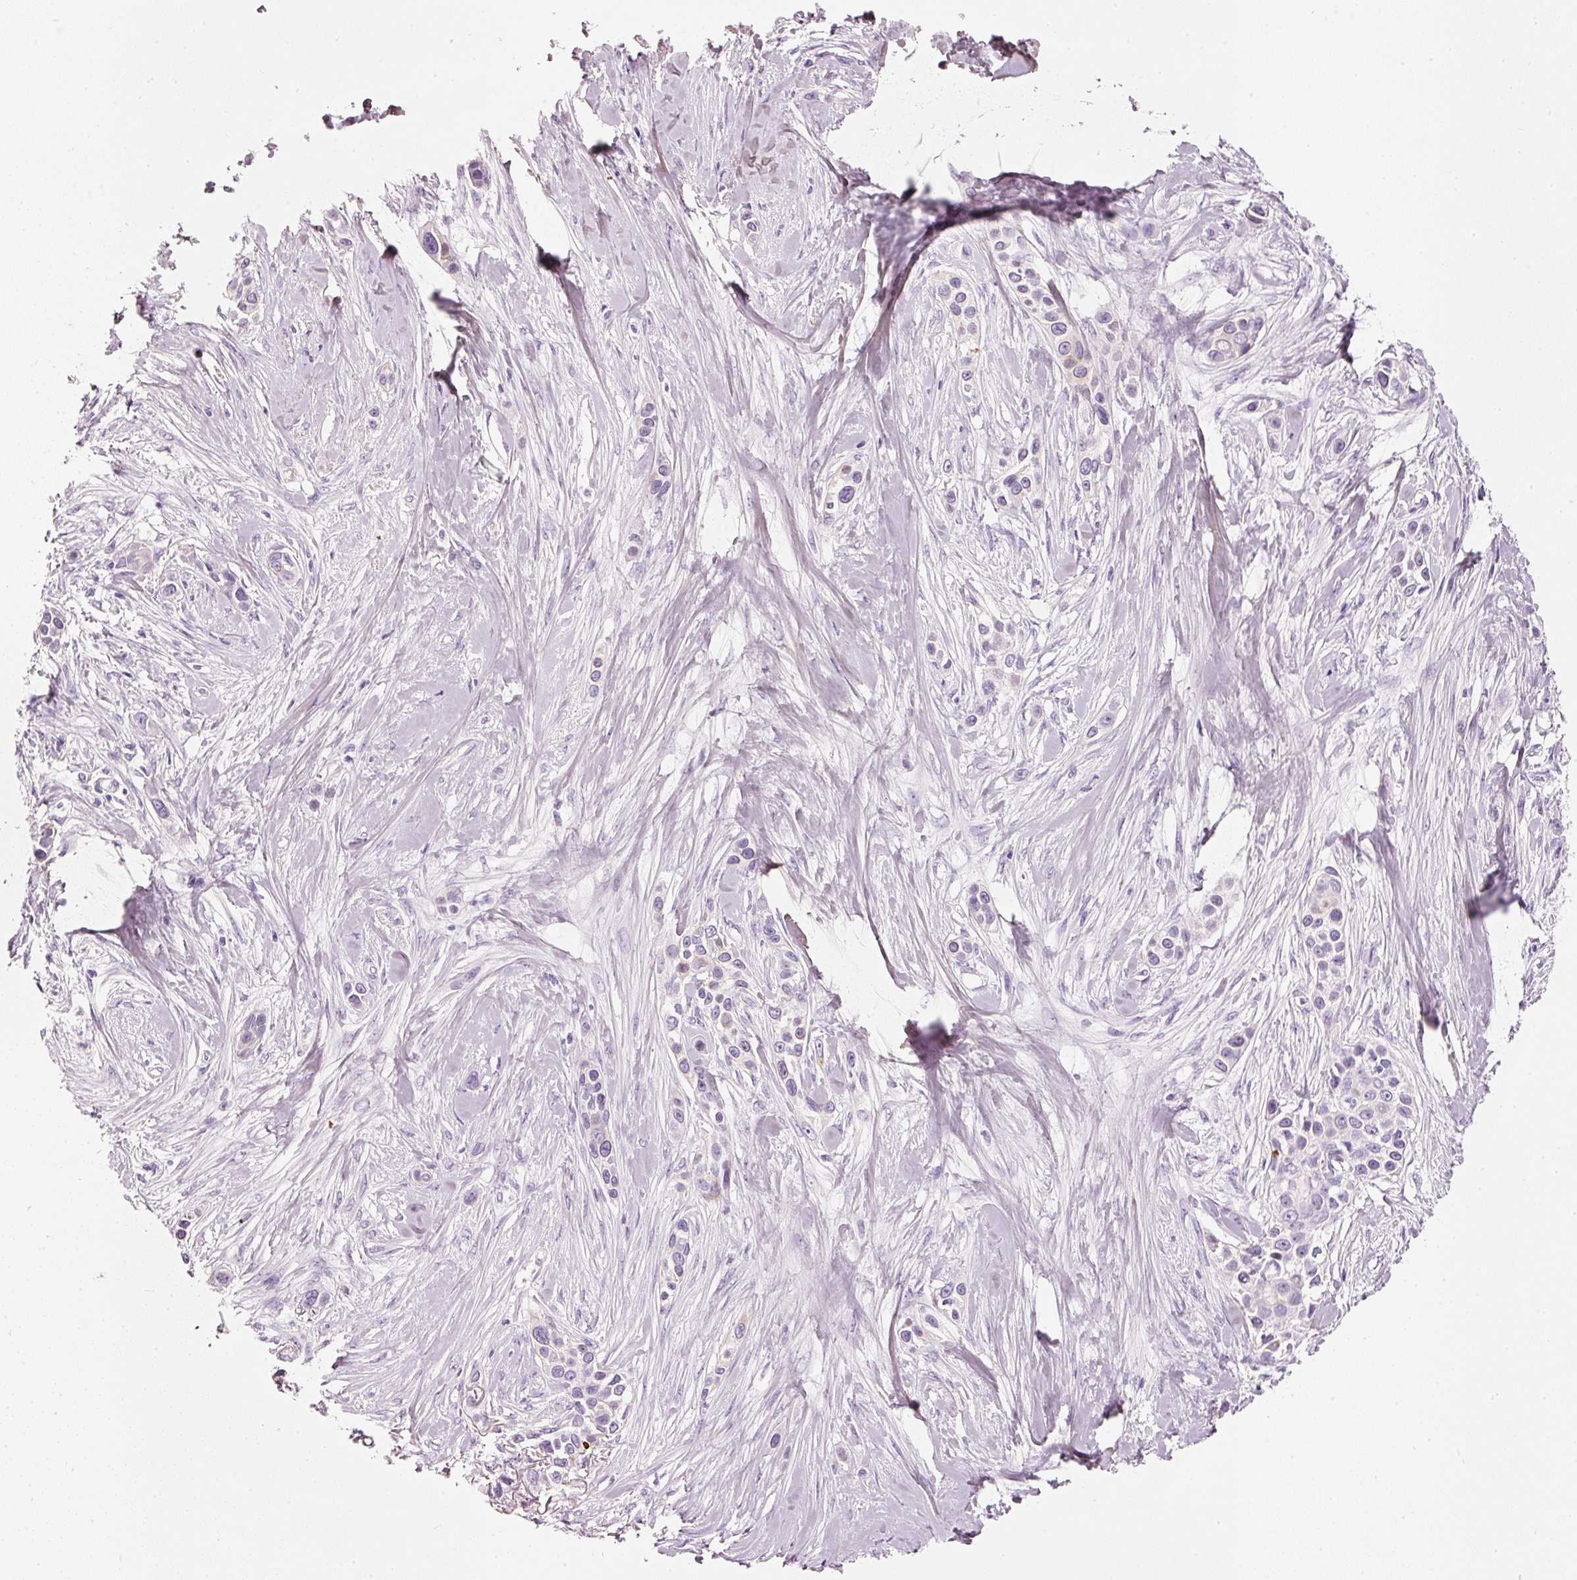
{"staining": {"intensity": "negative", "quantity": "none", "location": "none"}, "tissue": "skin cancer", "cell_type": "Tumor cells", "image_type": "cancer", "snomed": [{"axis": "morphology", "description": "Squamous cell carcinoma, NOS"}, {"axis": "topography", "description": "Skin"}], "caption": "This image is of skin cancer (squamous cell carcinoma) stained with IHC to label a protein in brown with the nuclei are counter-stained blue. There is no expression in tumor cells.", "gene": "PDXDC1", "patient": {"sex": "female", "age": 69}}